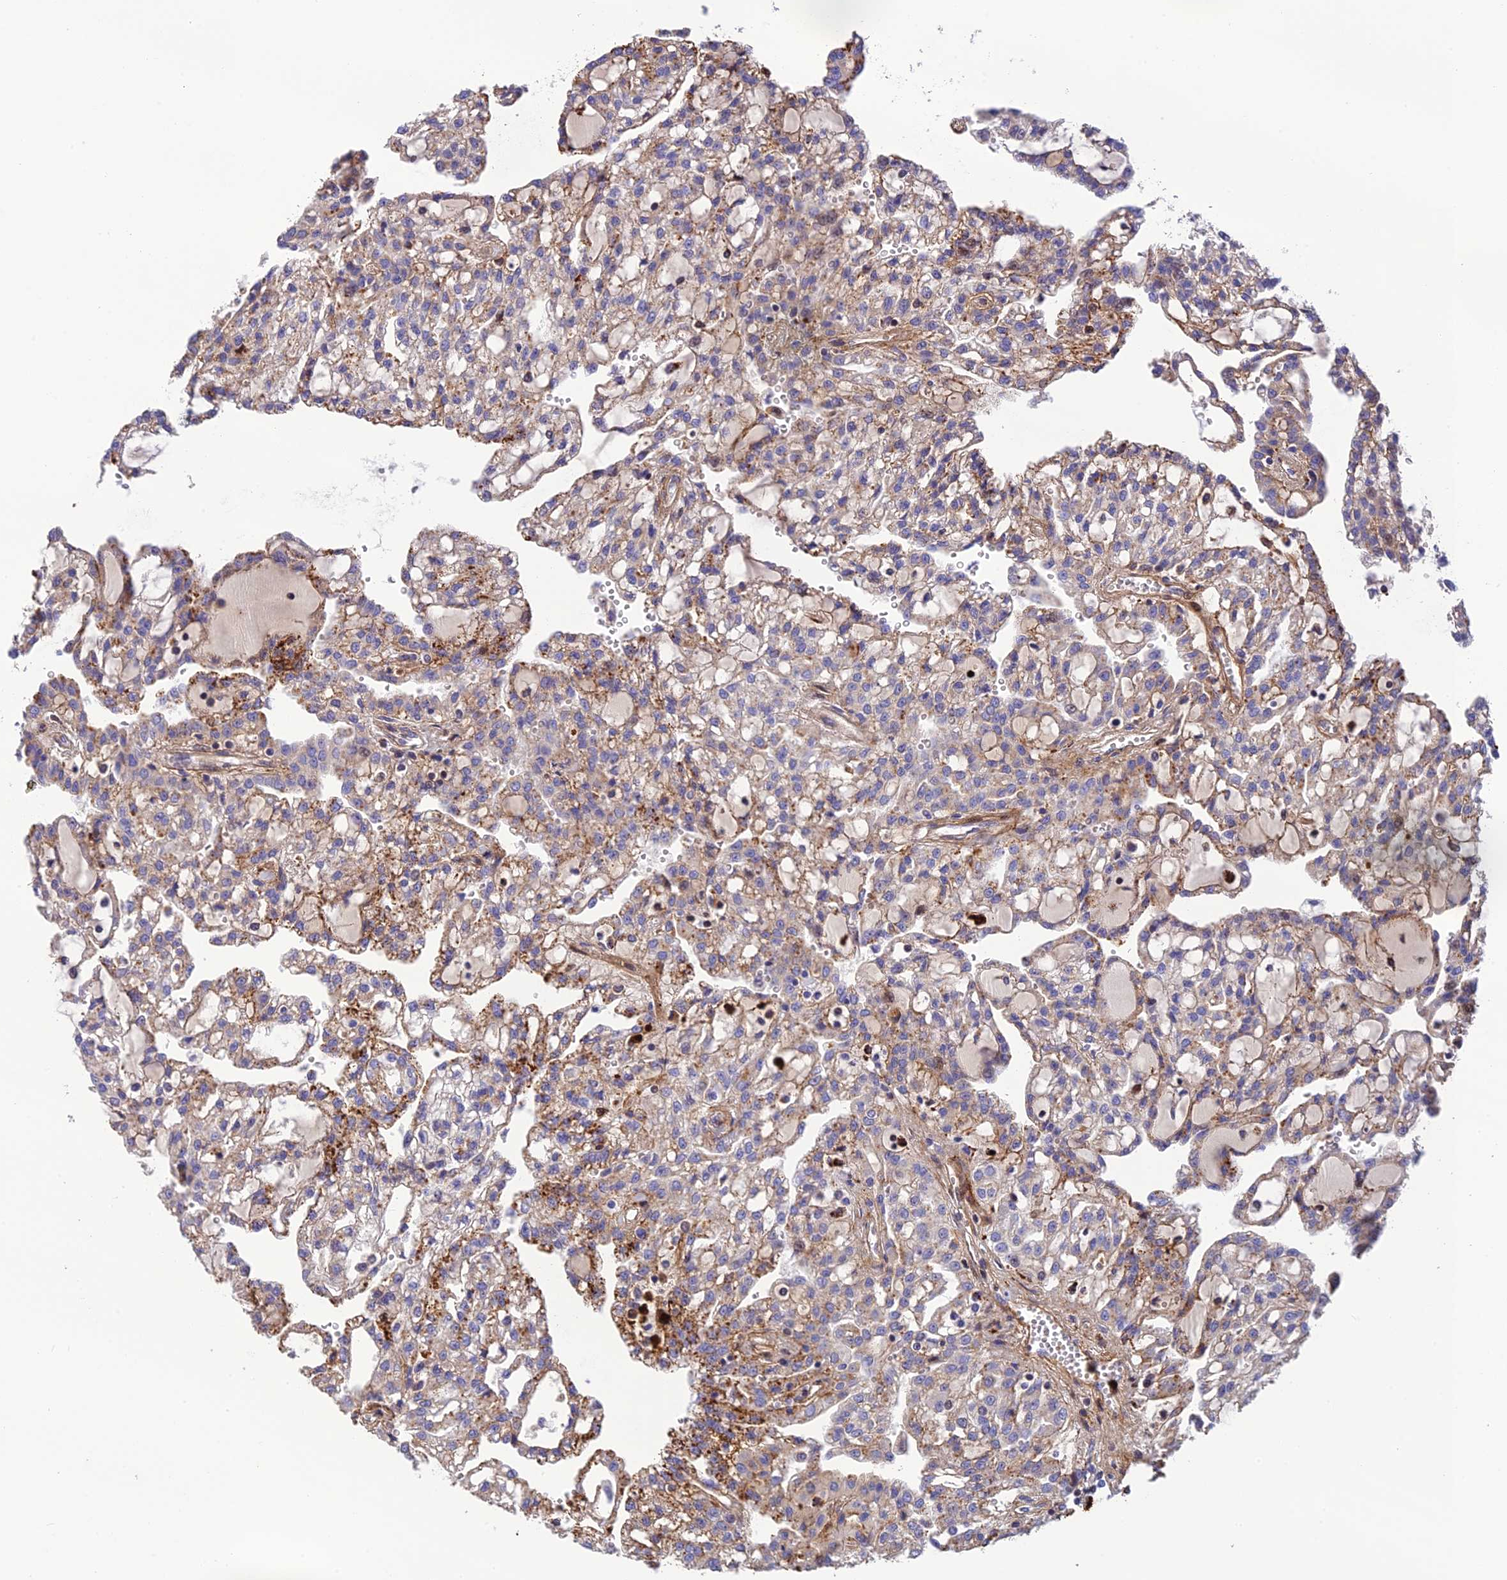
{"staining": {"intensity": "moderate", "quantity": "25%-75%", "location": "cytoplasmic/membranous"}, "tissue": "renal cancer", "cell_type": "Tumor cells", "image_type": "cancer", "snomed": [{"axis": "morphology", "description": "Adenocarcinoma, NOS"}, {"axis": "topography", "description": "Kidney"}], "caption": "High-power microscopy captured an IHC histopathology image of renal cancer (adenocarcinoma), revealing moderate cytoplasmic/membranous positivity in approximately 25%-75% of tumor cells.", "gene": "CPSF4L", "patient": {"sex": "male", "age": 63}}